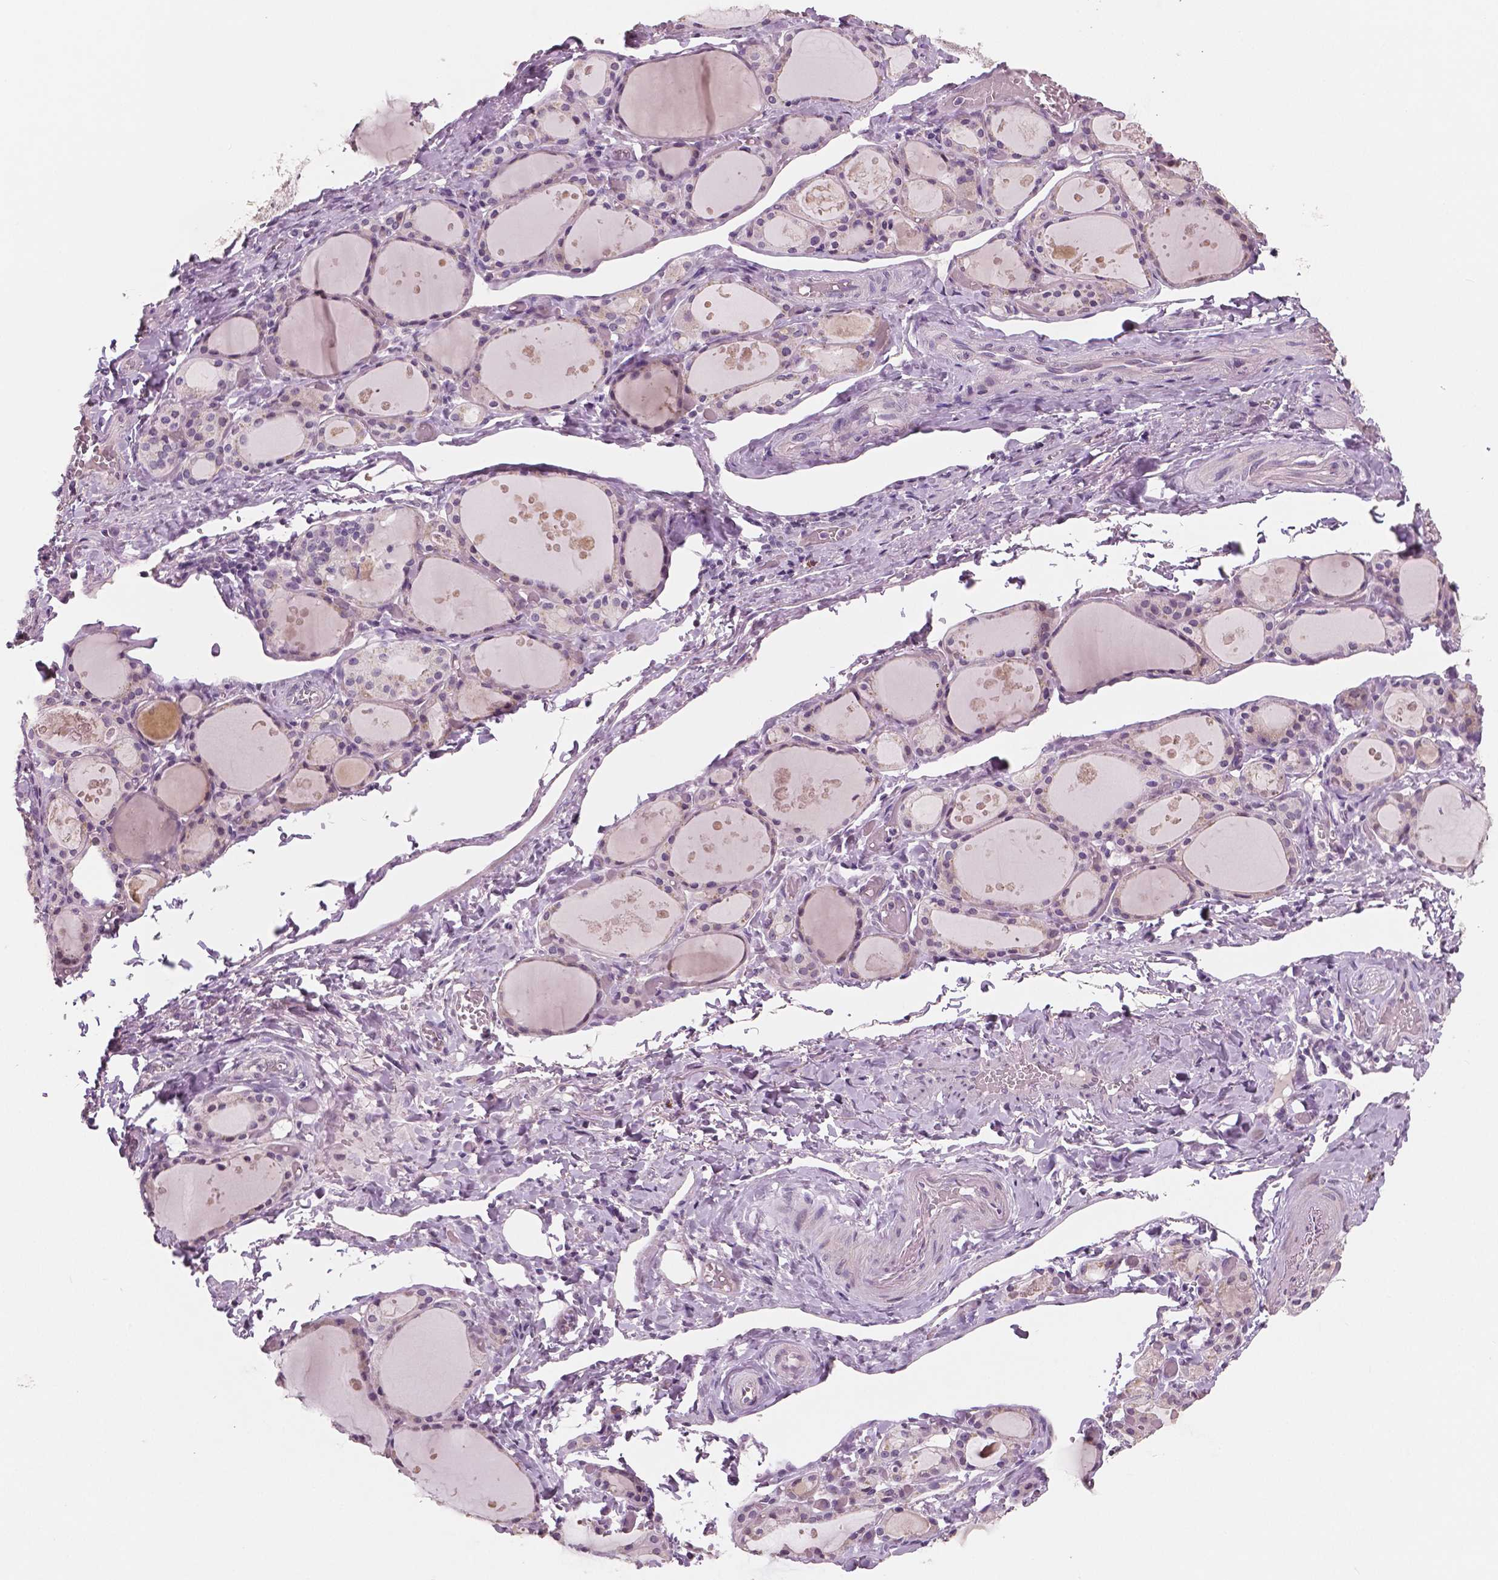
{"staining": {"intensity": "weak", "quantity": "<25%", "location": "cytoplasmic/membranous"}, "tissue": "thyroid gland", "cell_type": "Glandular cells", "image_type": "normal", "snomed": [{"axis": "morphology", "description": "Normal tissue, NOS"}, {"axis": "topography", "description": "Thyroid gland"}], "caption": "The photomicrograph demonstrates no significant expression in glandular cells of thyroid gland.", "gene": "KIT", "patient": {"sex": "male", "age": 68}}